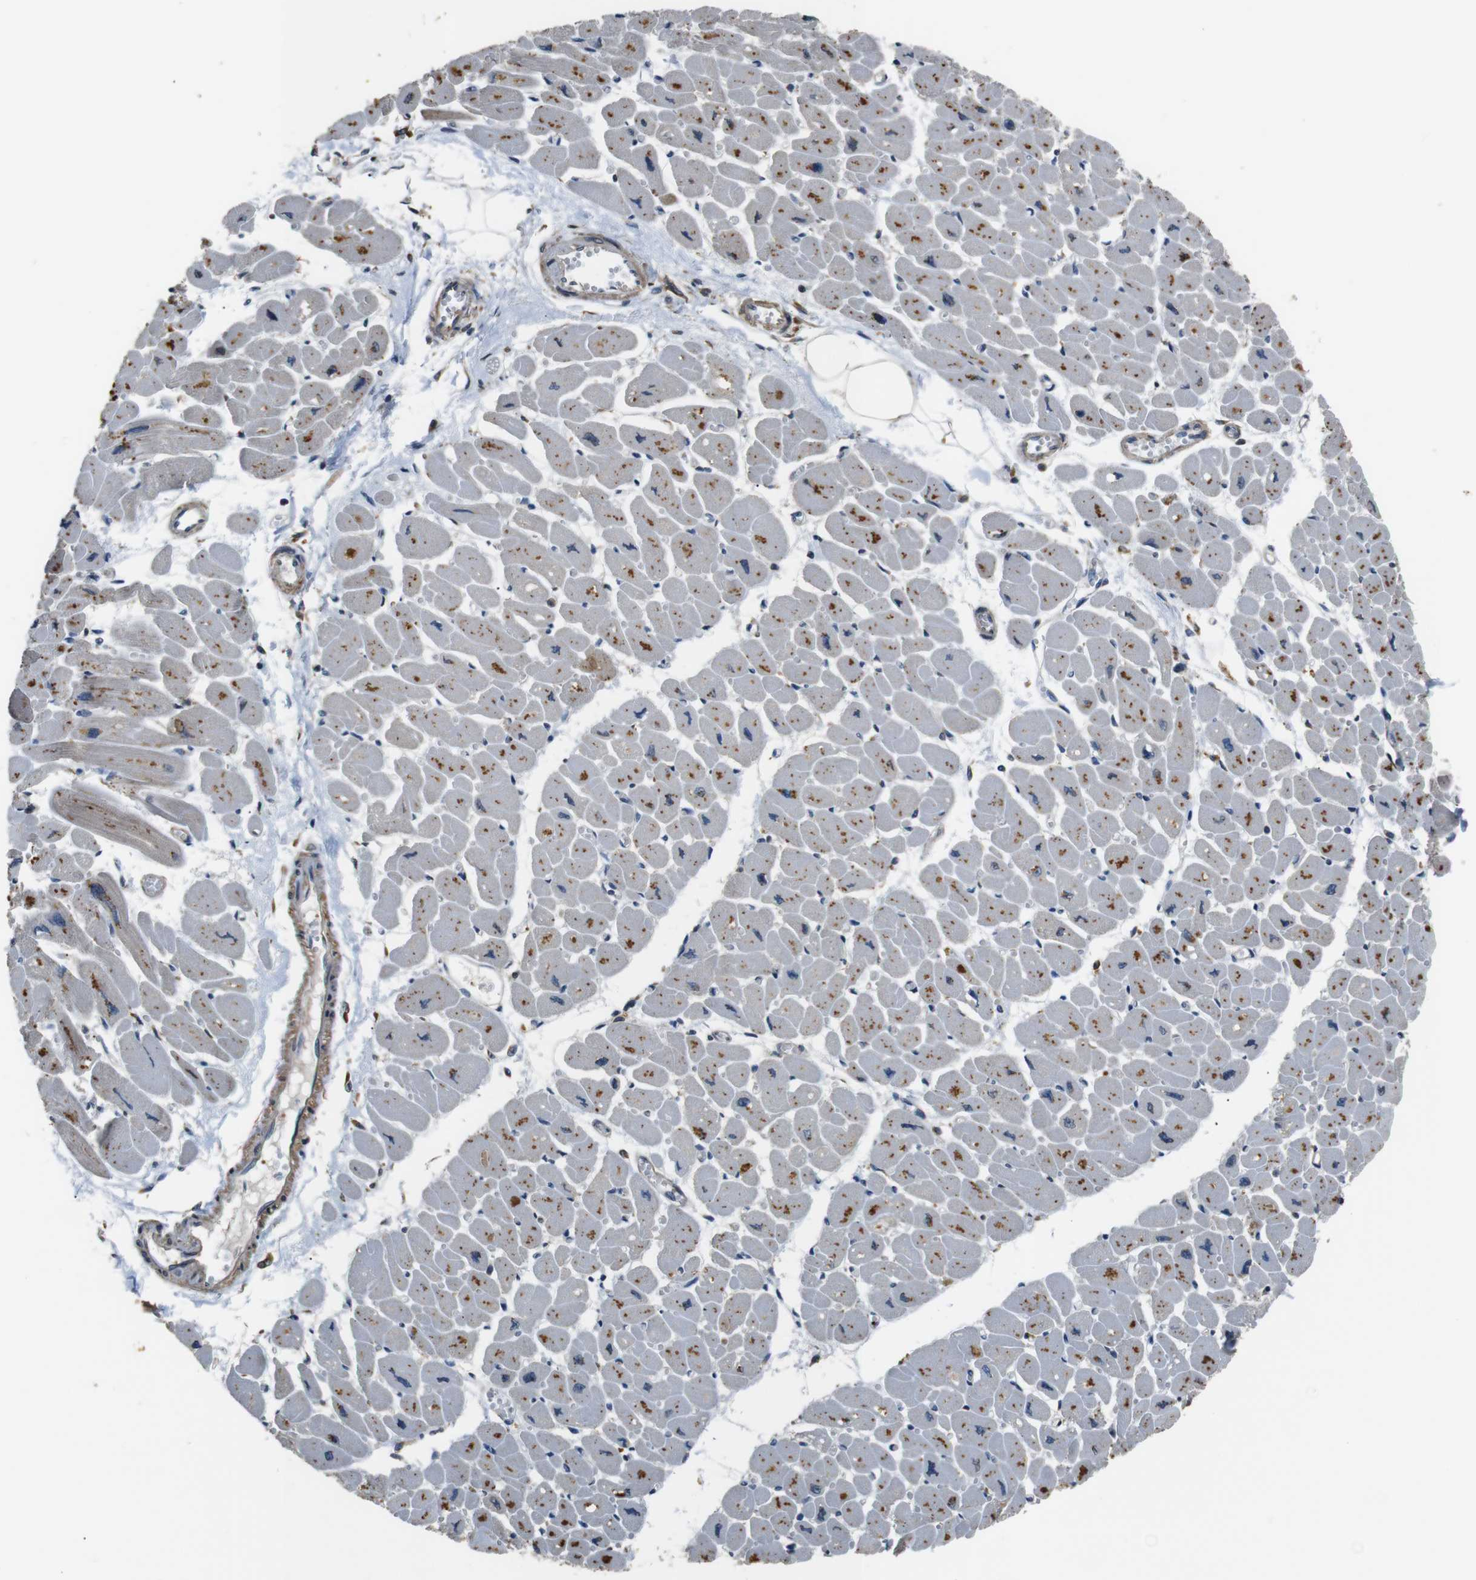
{"staining": {"intensity": "moderate", "quantity": "25%-75%", "location": "cytoplasmic/membranous"}, "tissue": "heart muscle", "cell_type": "Cardiomyocytes", "image_type": "normal", "snomed": [{"axis": "morphology", "description": "Normal tissue, NOS"}, {"axis": "topography", "description": "Heart"}], "caption": "Immunohistochemical staining of unremarkable human heart muscle reveals 25%-75% levels of moderate cytoplasmic/membranous protein staining in about 25%-75% of cardiomyocytes.", "gene": "TMED2", "patient": {"sex": "female", "age": 54}}